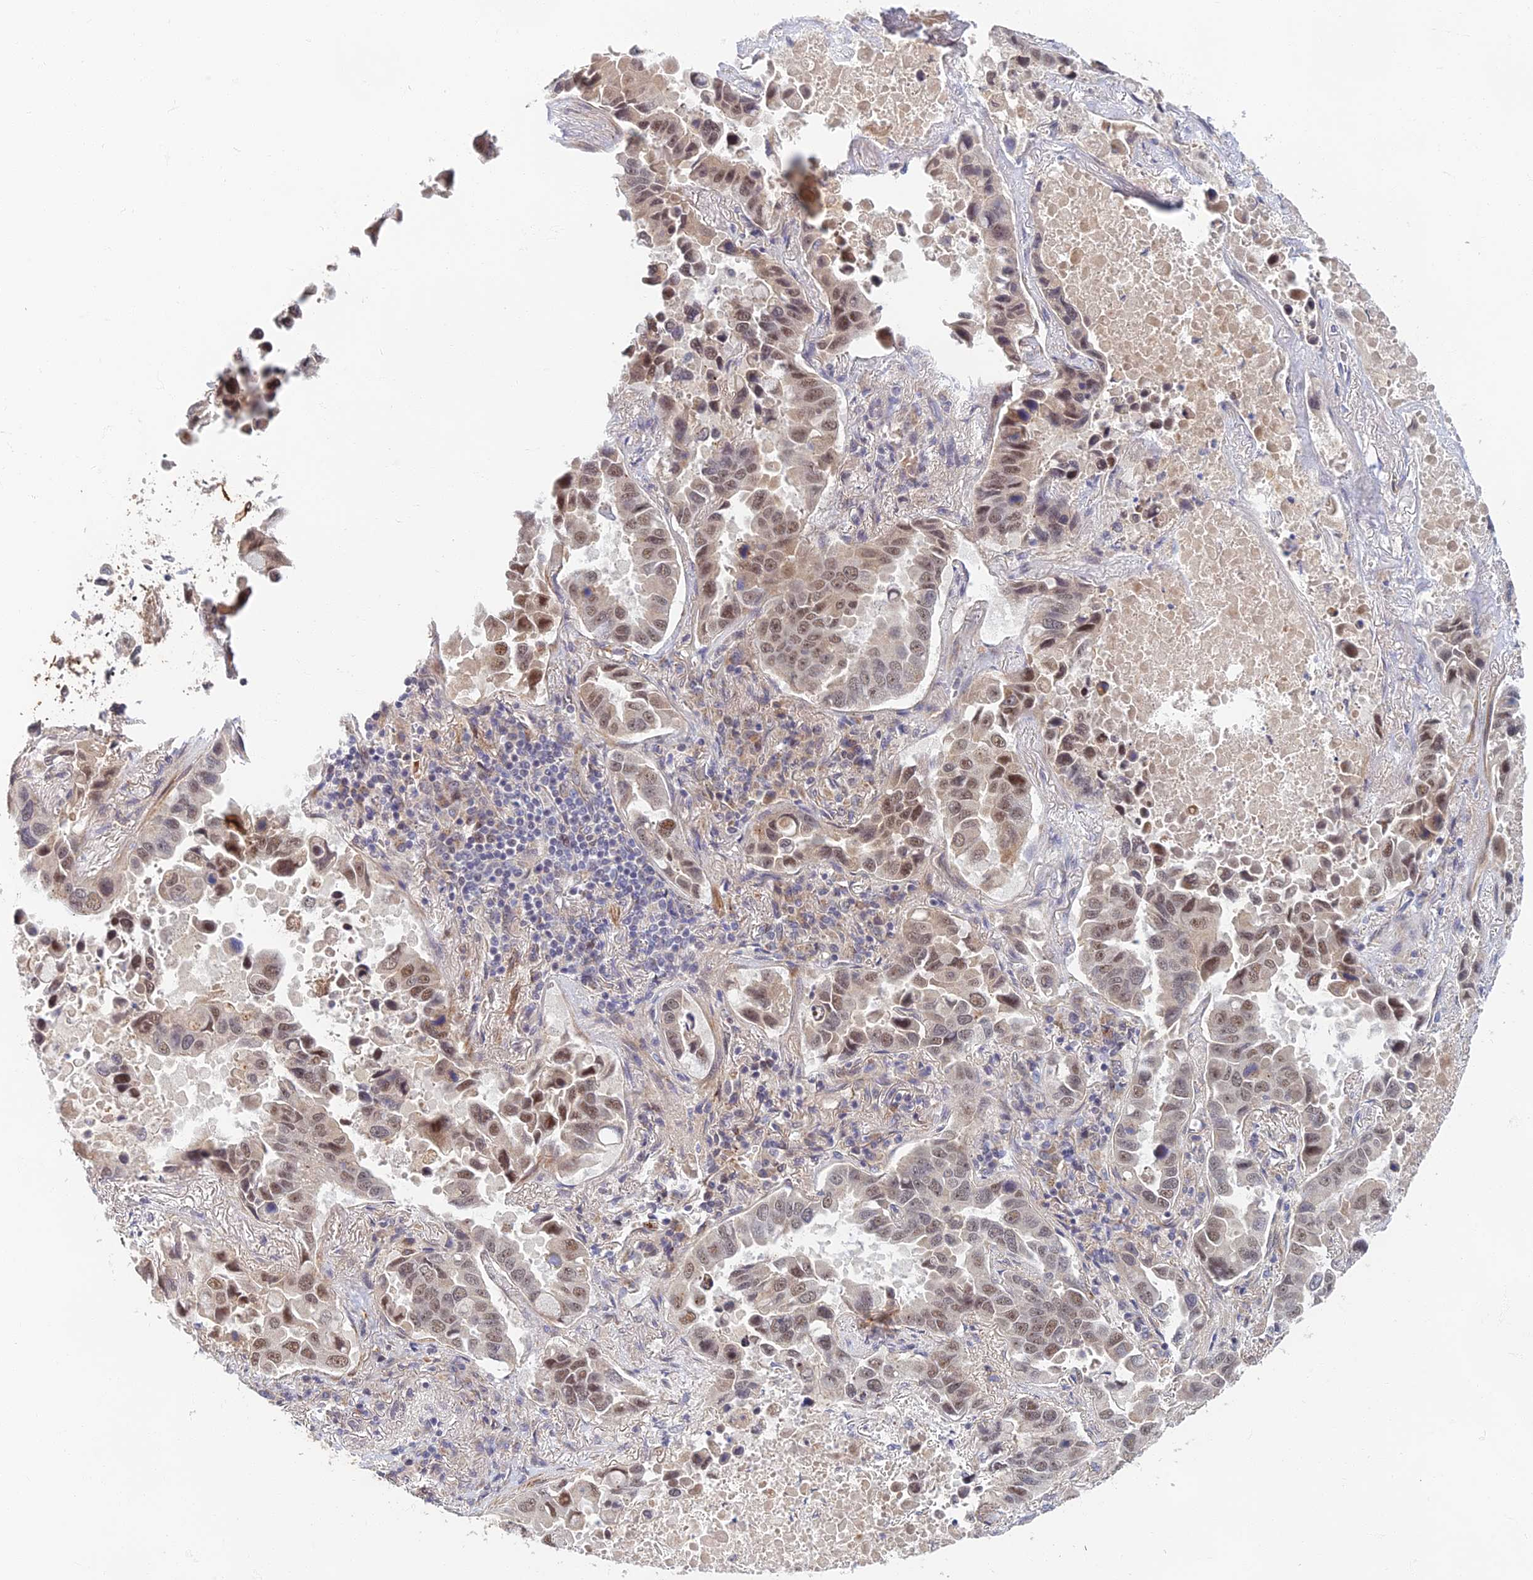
{"staining": {"intensity": "moderate", "quantity": "25%-75%", "location": "nuclear"}, "tissue": "lung cancer", "cell_type": "Tumor cells", "image_type": "cancer", "snomed": [{"axis": "morphology", "description": "Adenocarcinoma, NOS"}, {"axis": "topography", "description": "Lung"}], "caption": "Lung adenocarcinoma was stained to show a protein in brown. There is medium levels of moderate nuclear staining in approximately 25%-75% of tumor cells.", "gene": "EARS2", "patient": {"sex": "male", "age": 64}}